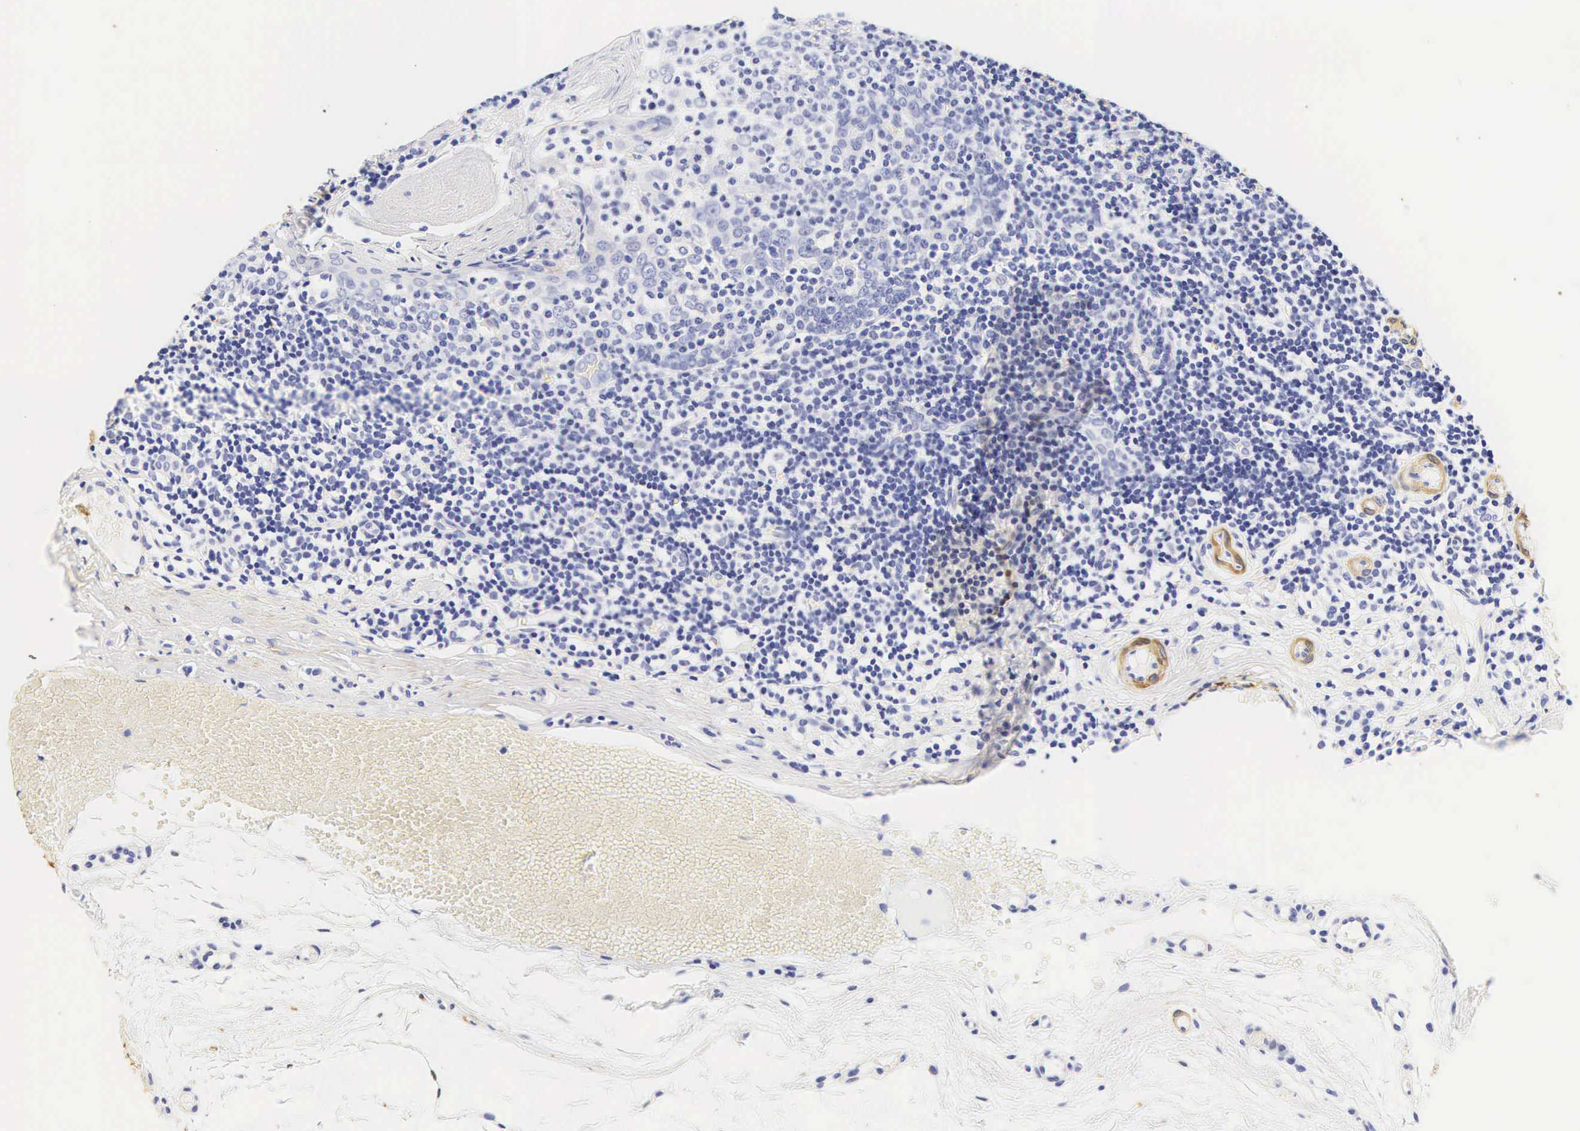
{"staining": {"intensity": "negative", "quantity": "none", "location": "none"}, "tissue": "tonsil", "cell_type": "Germinal center cells", "image_type": "normal", "snomed": [{"axis": "morphology", "description": "Normal tissue, NOS"}, {"axis": "topography", "description": "Tonsil"}], "caption": "DAB immunohistochemical staining of benign tonsil shows no significant positivity in germinal center cells.", "gene": "CNN1", "patient": {"sex": "female", "age": 41}}